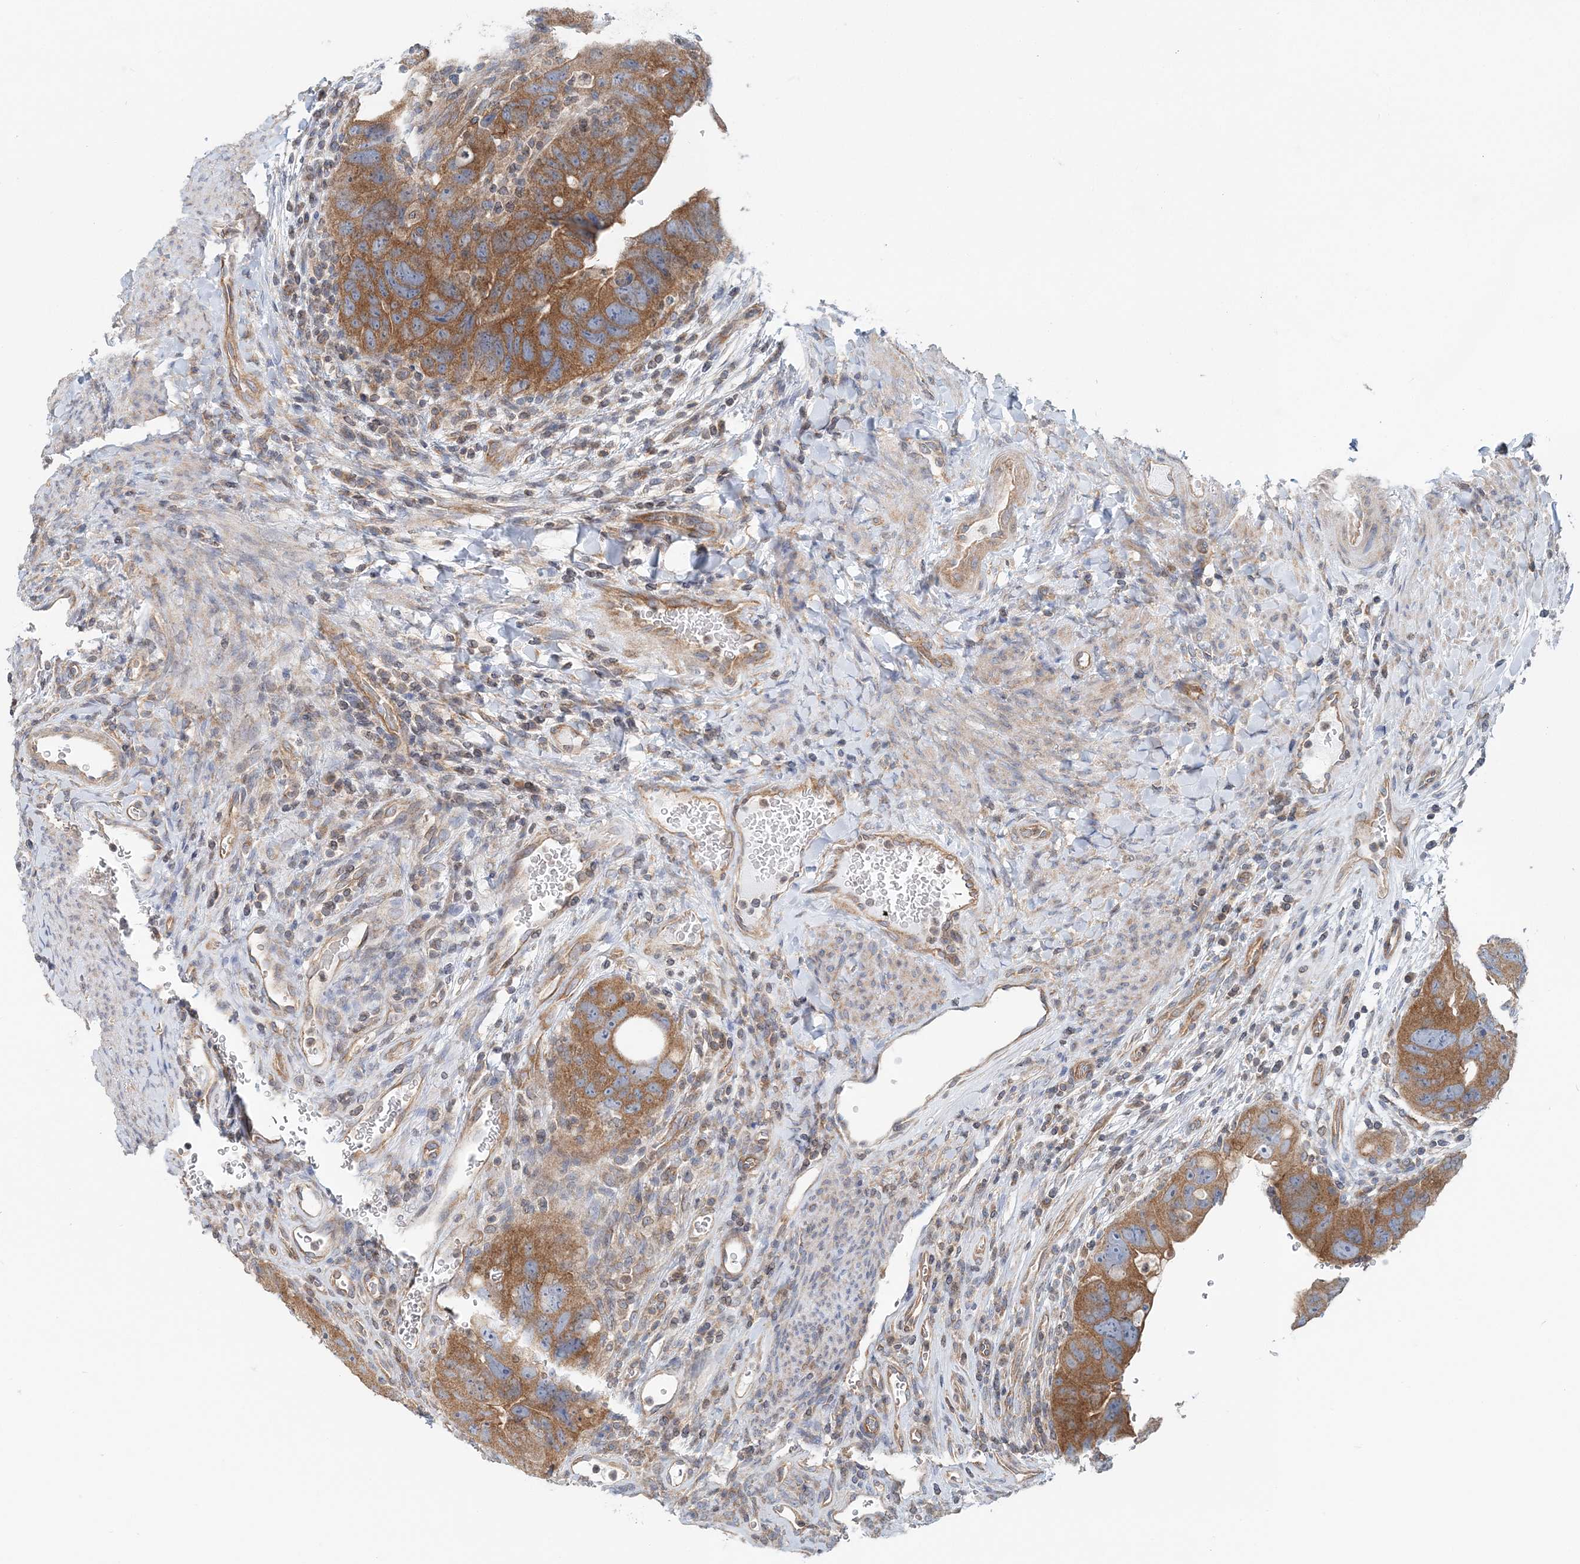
{"staining": {"intensity": "moderate", "quantity": ">75%", "location": "cytoplasmic/membranous"}, "tissue": "colorectal cancer", "cell_type": "Tumor cells", "image_type": "cancer", "snomed": [{"axis": "morphology", "description": "Adenocarcinoma, NOS"}, {"axis": "topography", "description": "Rectum"}], "caption": "The image reveals a brown stain indicating the presence of a protein in the cytoplasmic/membranous of tumor cells in colorectal cancer. (Stains: DAB in brown, nuclei in blue, Microscopy: brightfield microscopy at high magnification).", "gene": "MOB4", "patient": {"sex": "male", "age": 59}}